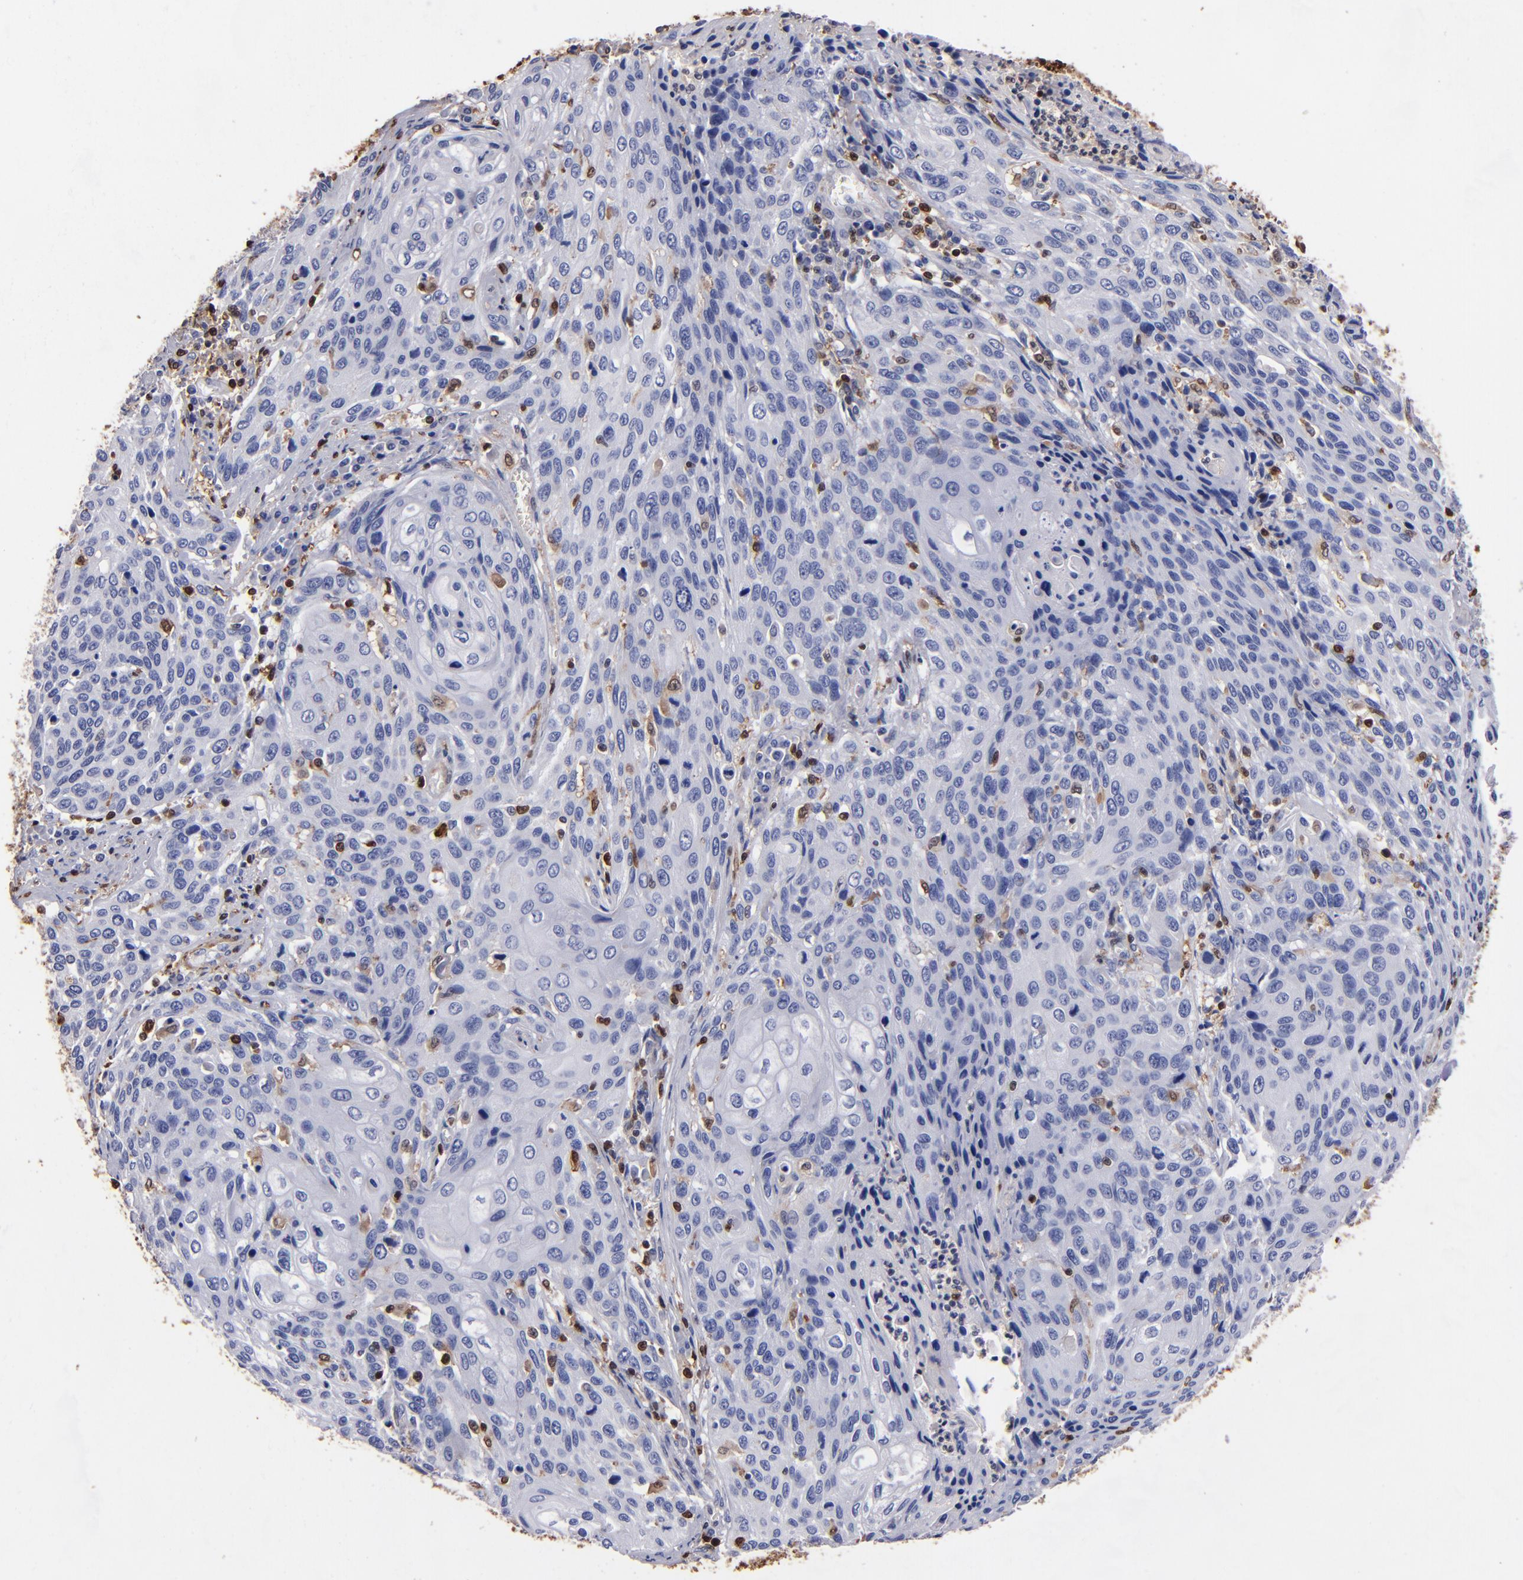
{"staining": {"intensity": "negative", "quantity": "none", "location": "none"}, "tissue": "cervical cancer", "cell_type": "Tumor cells", "image_type": "cancer", "snomed": [{"axis": "morphology", "description": "Squamous cell carcinoma, NOS"}, {"axis": "topography", "description": "Cervix"}], "caption": "Squamous cell carcinoma (cervical) stained for a protein using immunohistochemistry (IHC) exhibits no expression tumor cells.", "gene": "S100A4", "patient": {"sex": "female", "age": 32}}